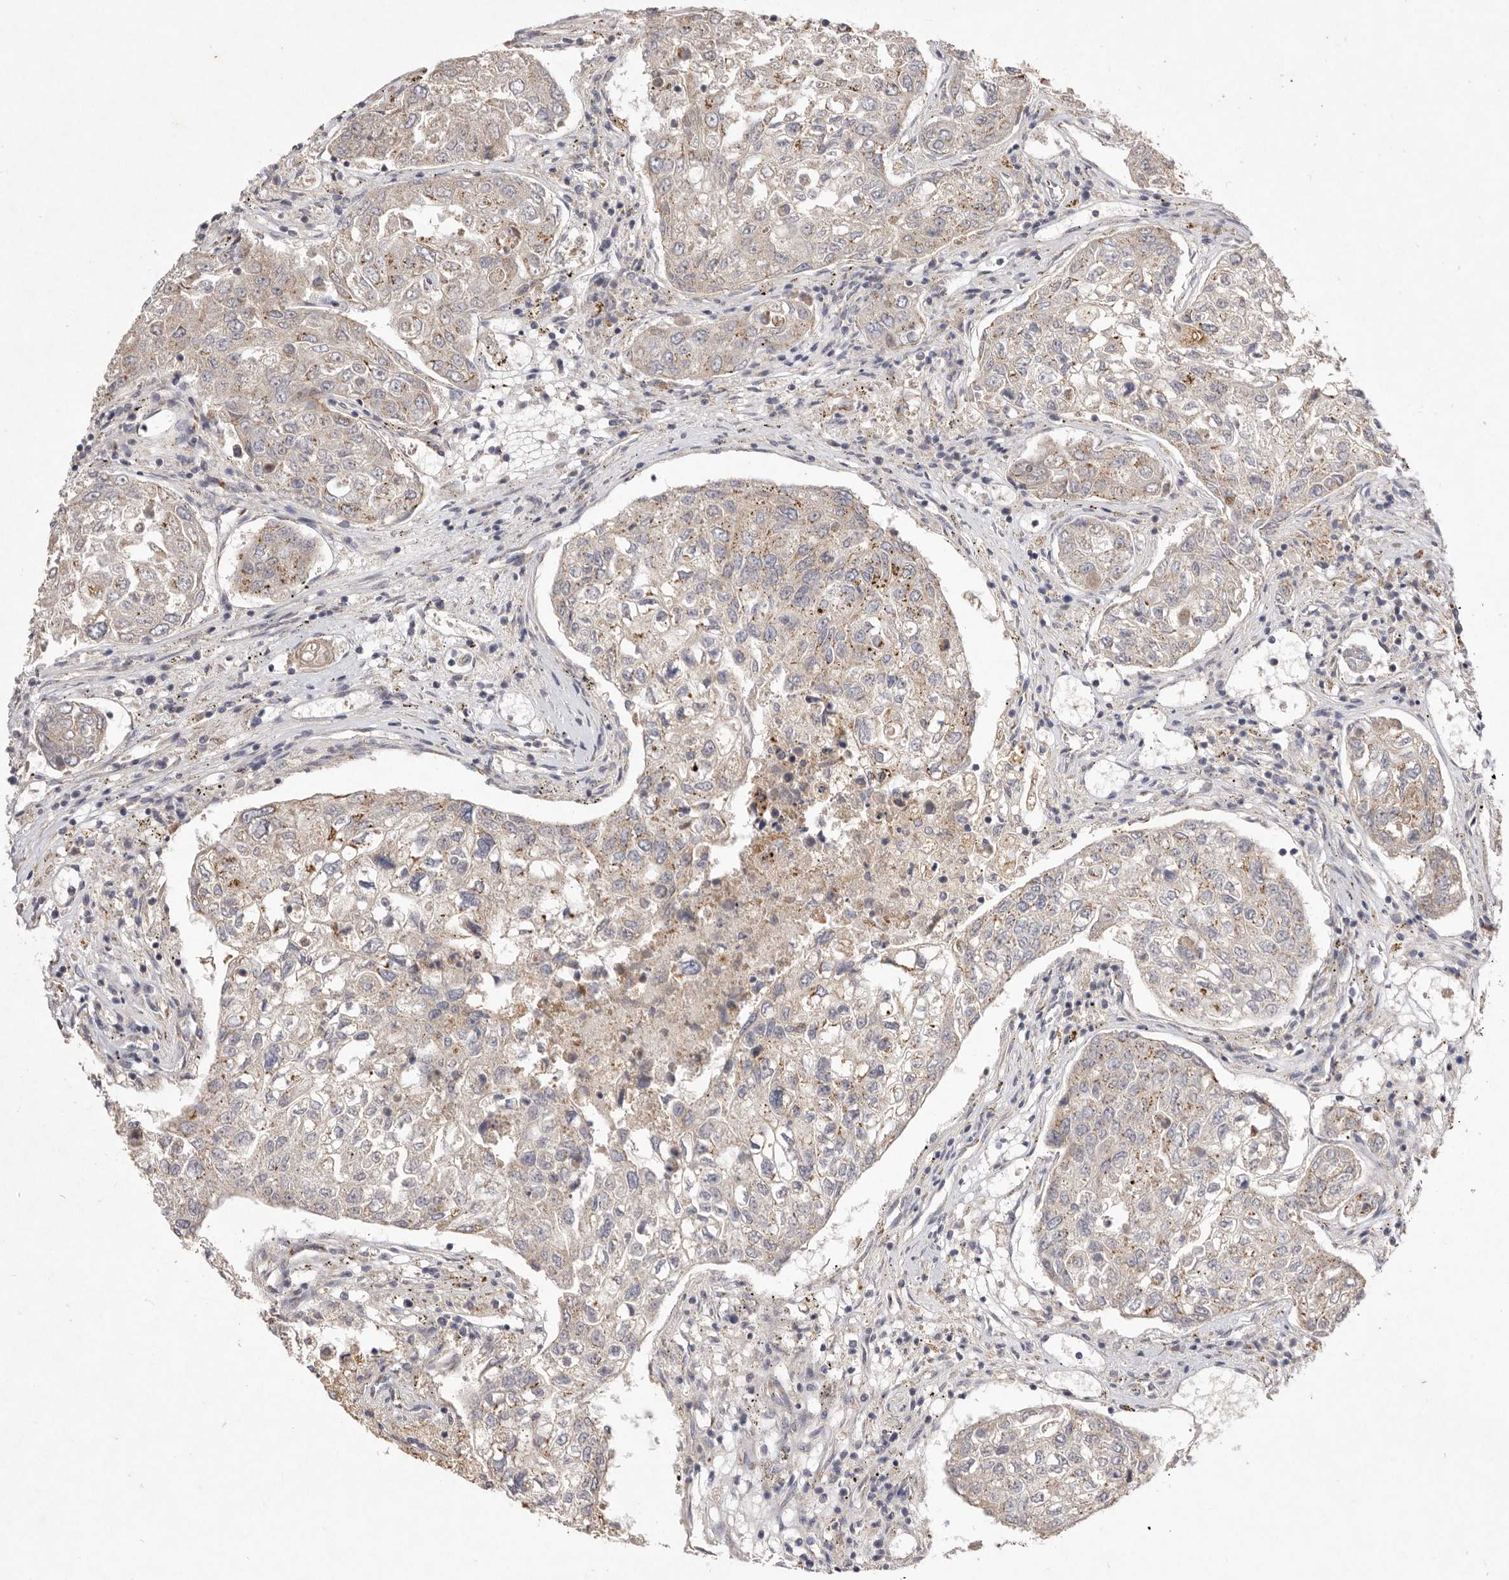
{"staining": {"intensity": "weak", "quantity": "25%-75%", "location": "cytoplasmic/membranous"}, "tissue": "urothelial cancer", "cell_type": "Tumor cells", "image_type": "cancer", "snomed": [{"axis": "morphology", "description": "Urothelial carcinoma, High grade"}, {"axis": "topography", "description": "Lymph node"}, {"axis": "topography", "description": "Urinary bladder"}], "caption": "Immunohistochemical staining of urothelial cancer demonstrates low levels of weak cytoplasmic/membranous protein staining in approximately 25%-75% of tumor cells.", "gene": "USP24", "patient": {"sex": "male", "age": 51}}